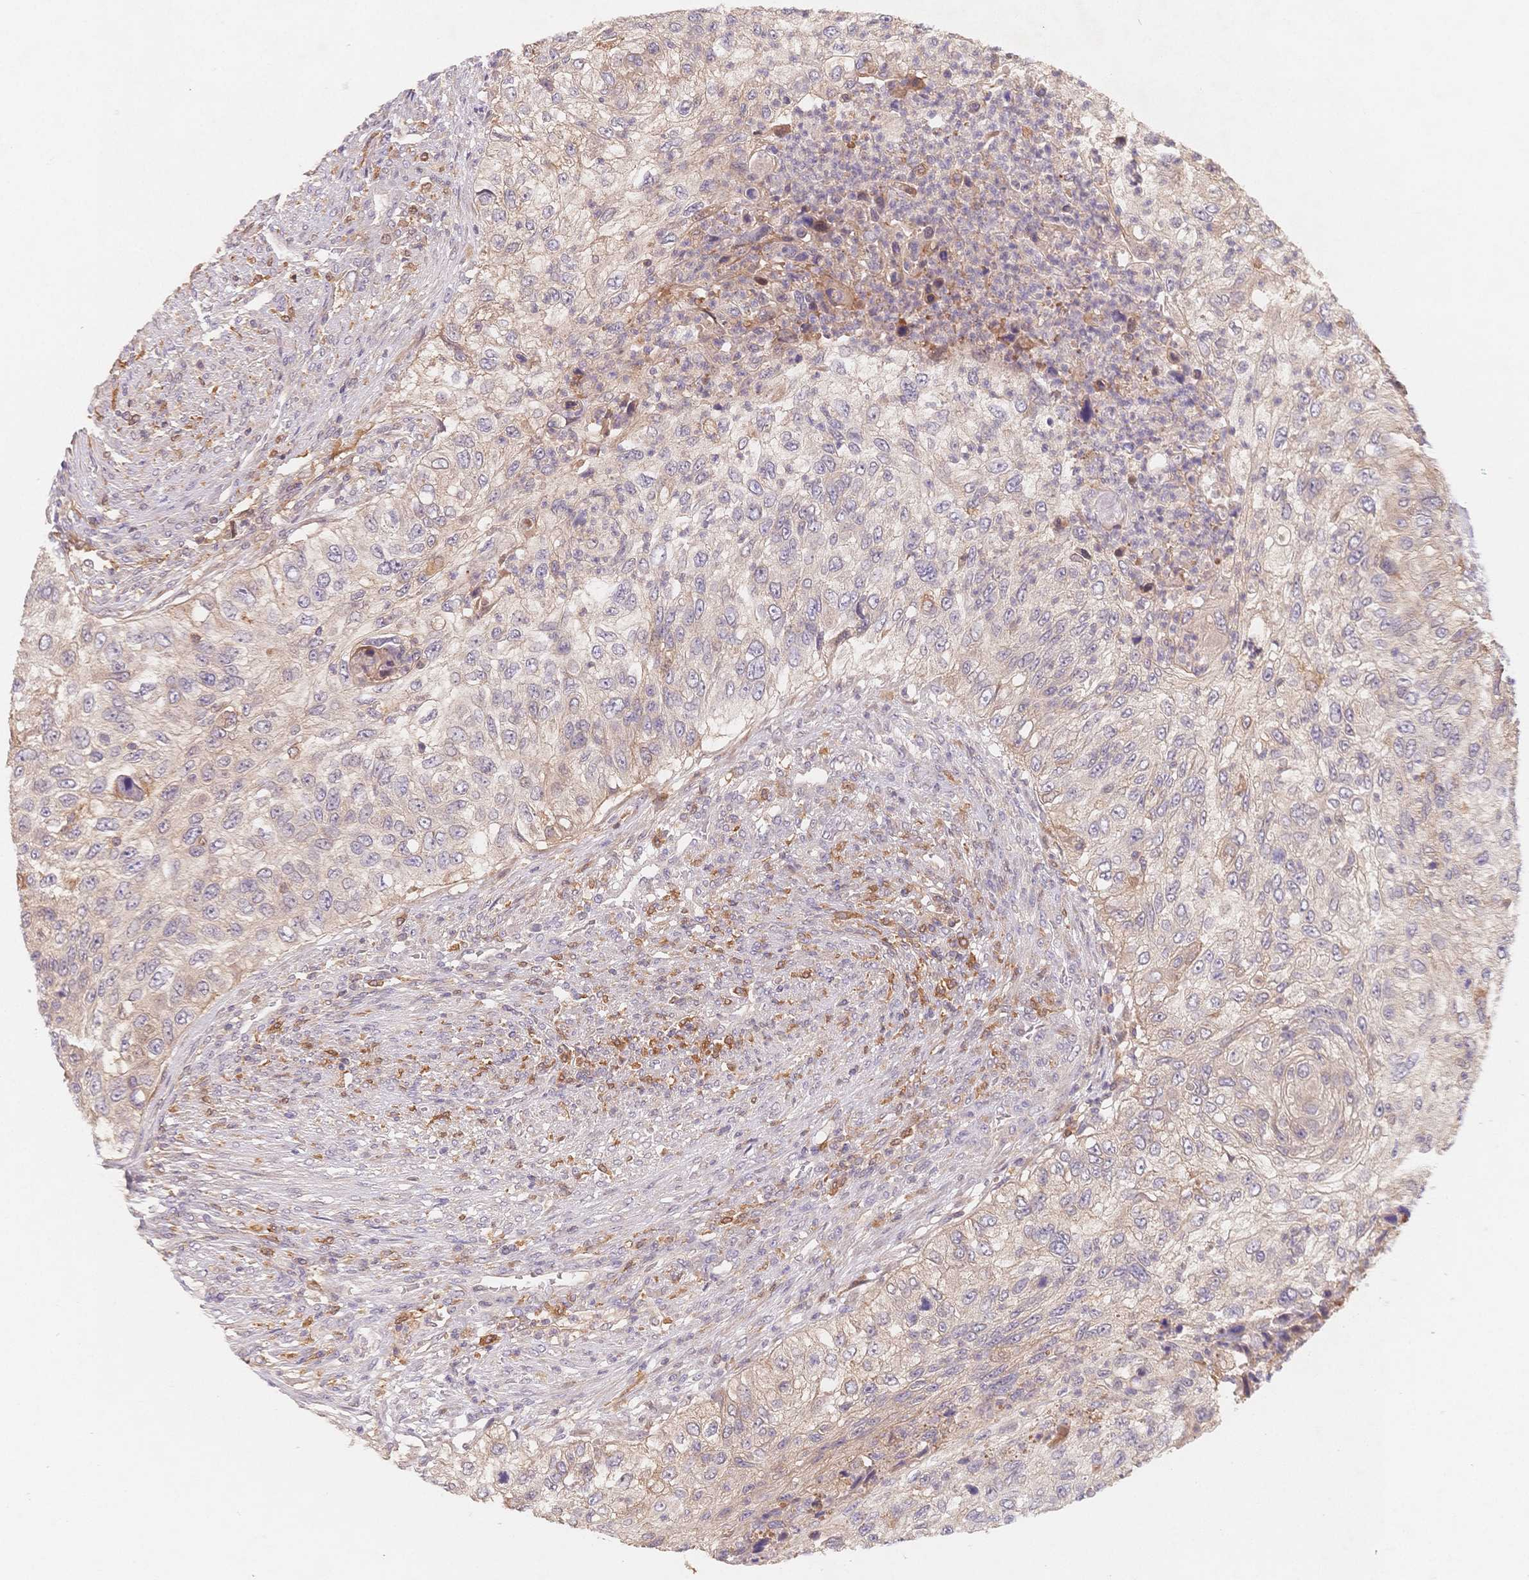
{"staining": {"intensity": "negative", "quantity": "none", "location": "none"}, "tissue": "urothelial cancer", "cell_type": "Tumor cells", "image_type": "cancer", "snomed": [{"axis": "morphology", "description": "Urothelial carcinoma, High grade"}, {"axis": "topography", "description": "Urinary bladder"}], "caption": "DAB immunohistochemical staining of human high-grade urothelial carcinoma exhibits no significant positivity in tumor cells.", "gene": "C12orf75", "patient": {"sex": "female", "age": 60}}